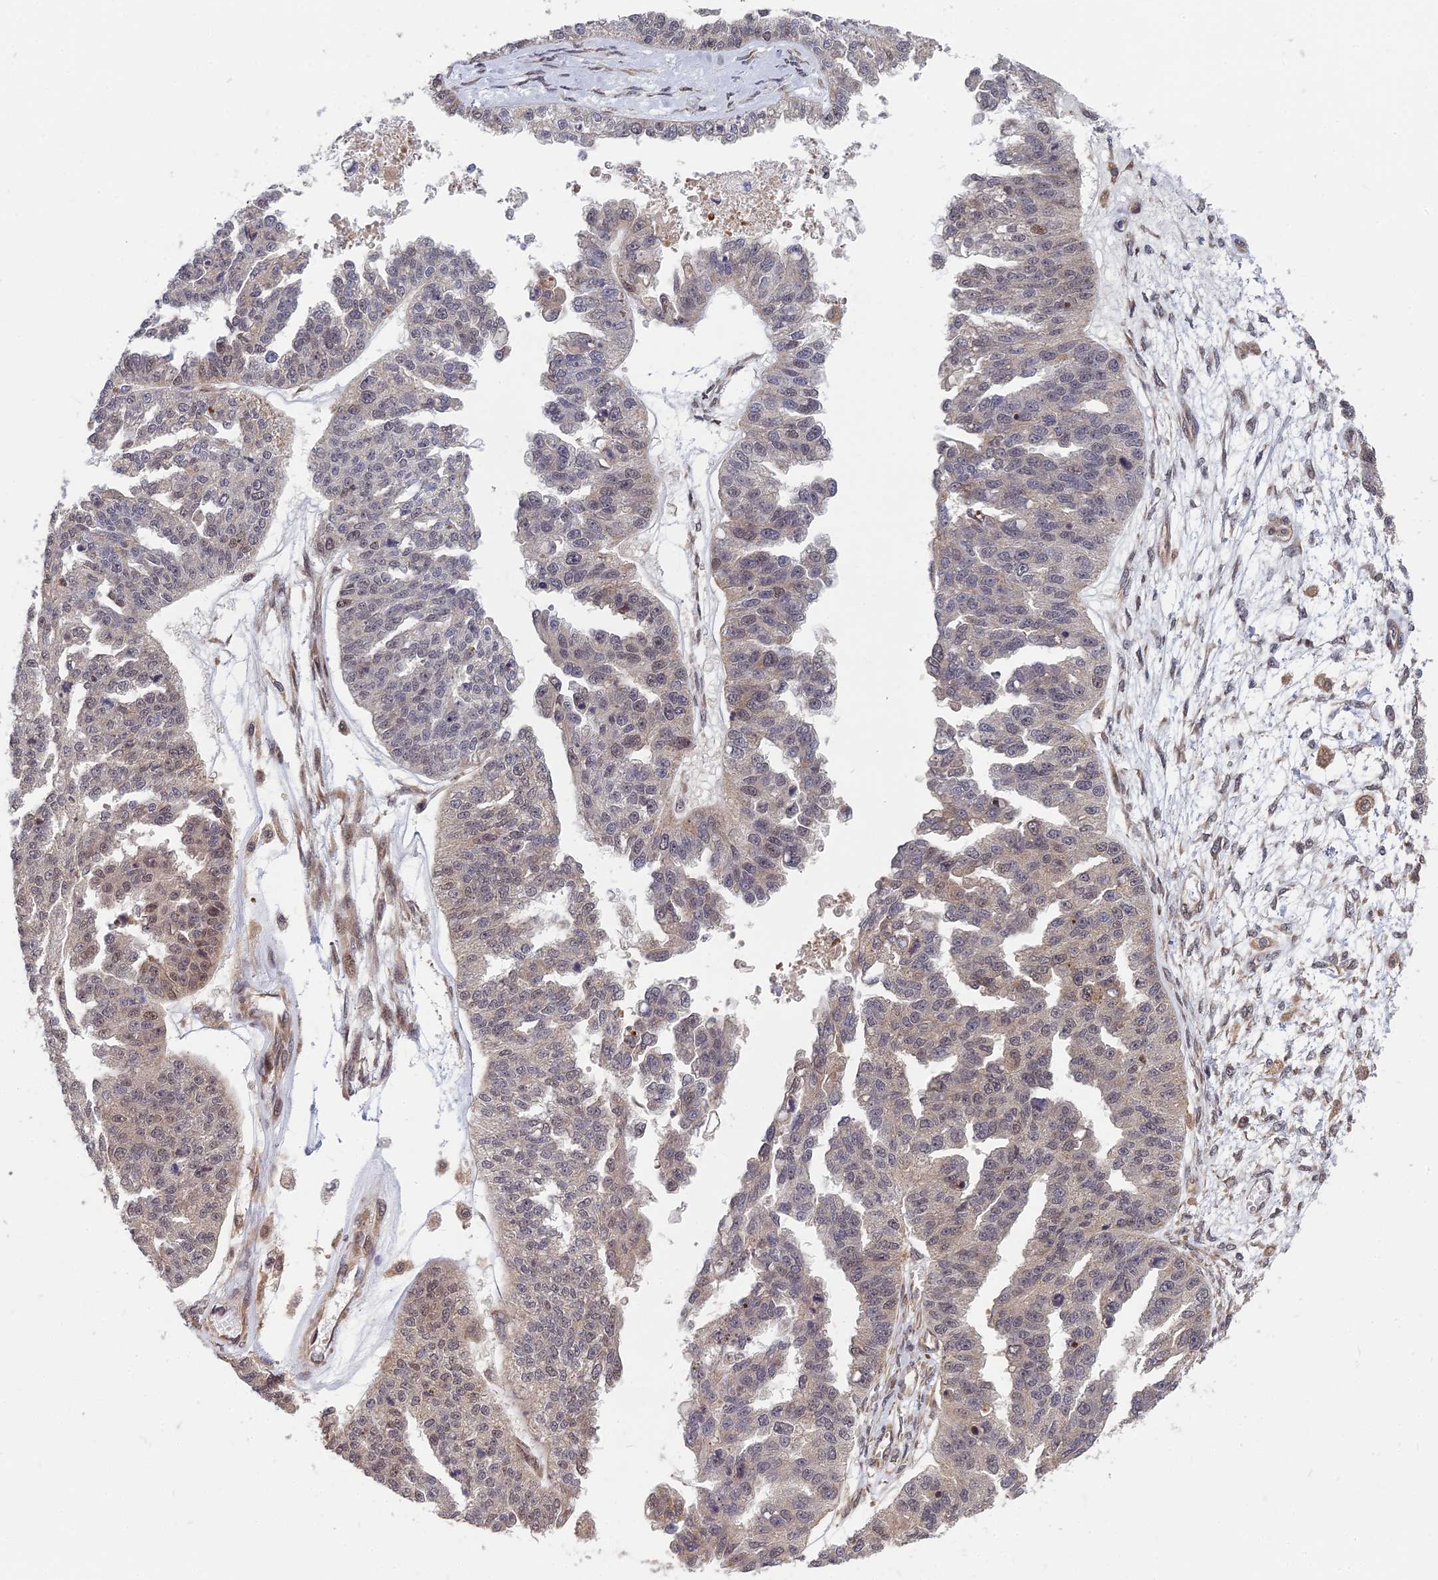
{"staining": {"intensity": "weak", "quantity": "25%-75%", "location": "nuclear"}, "tissue": "ovarian cancer", "cell_type": "Tumor cells", "image_type": "cancer", "snomed": [{"axis": "morphology", "description": "Cystadenocarcinoma, serous, NOS"}, {"axis": "topography", "description": "Ovary"}], "caption": "Ovarian cancer (serous cystadenocarcinoma) was stained to show a protein in brown. There is low levels of weak nuclear expression in about 25%-75% of tumor cells. (IHC, brightfield microscopy, high magnification).", "gene": "COMMD2", "patient": {"sex": "female", "age": 58}}